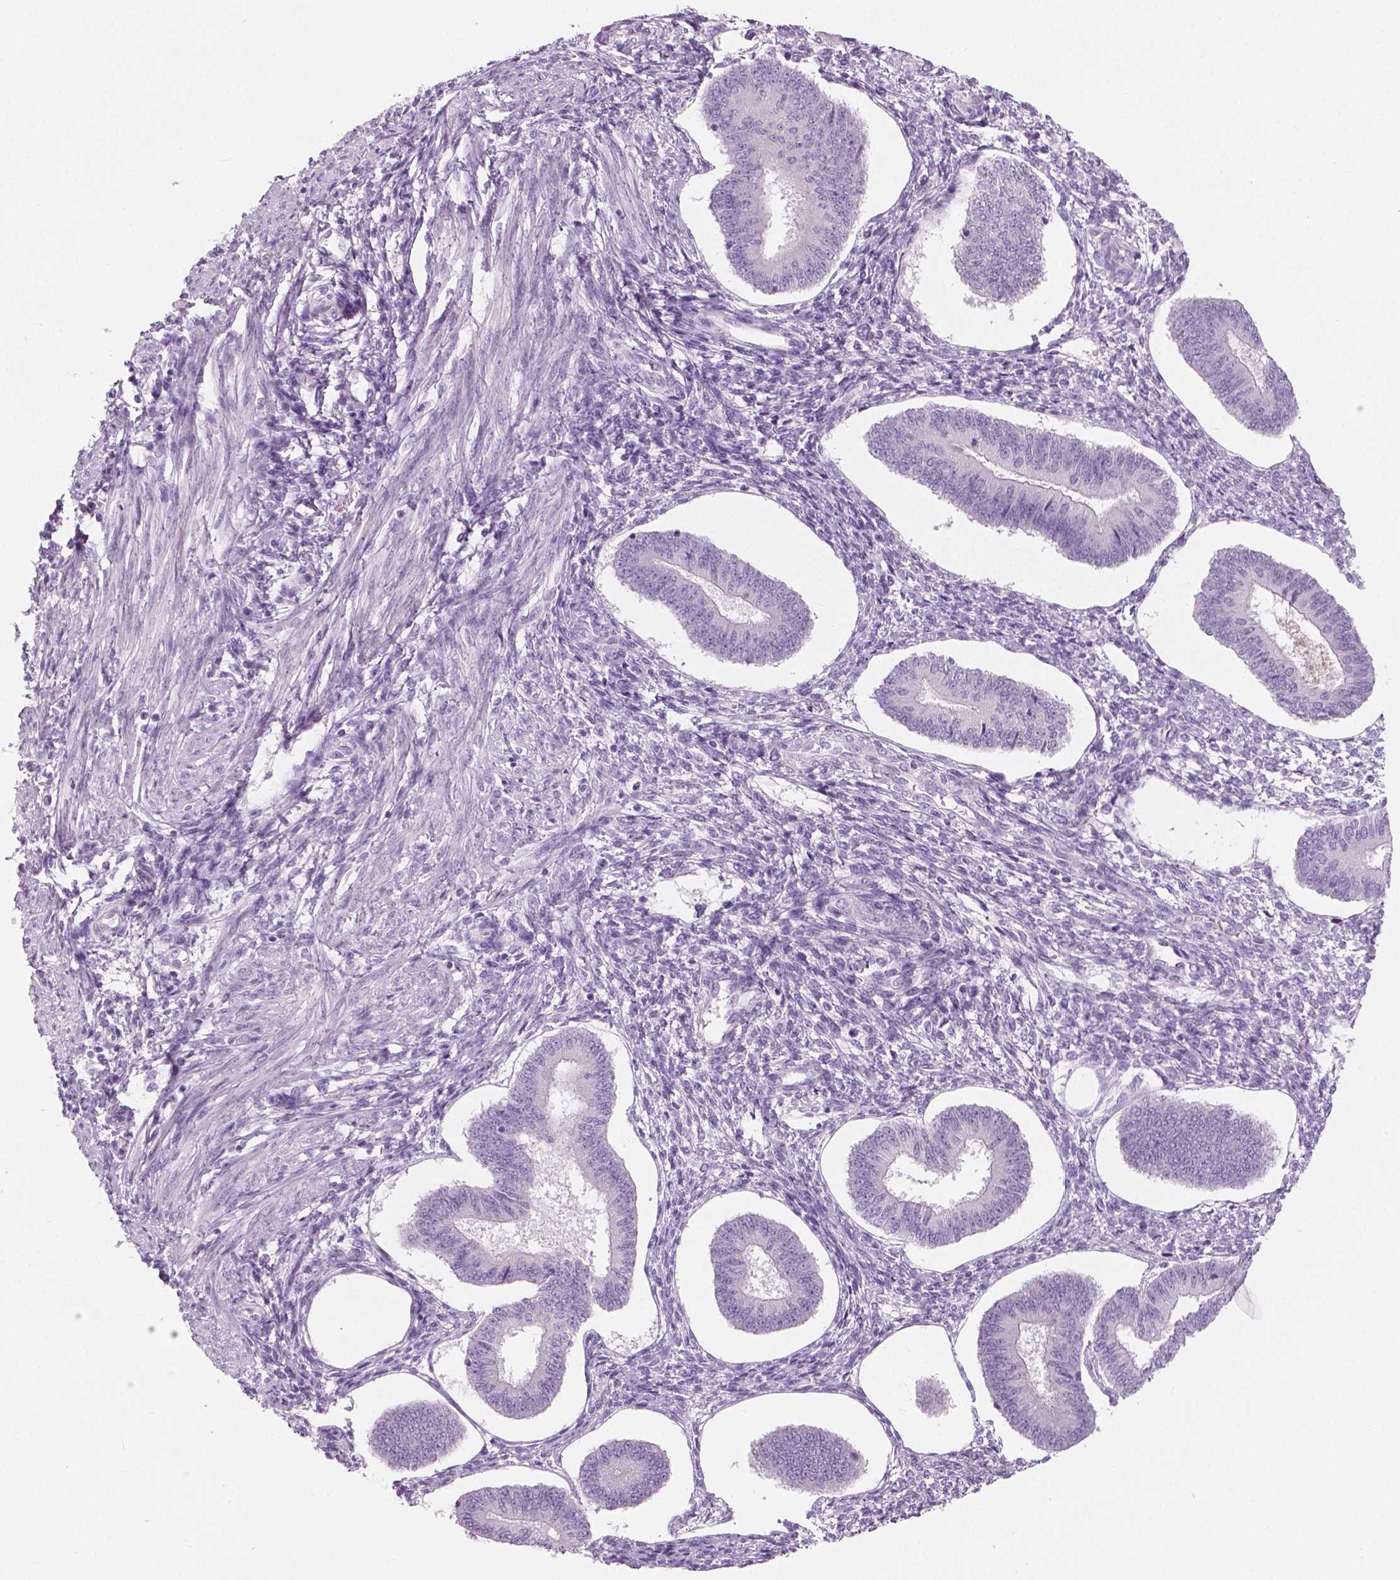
{"staining": {"intensity": "negative", "quantity": "none", "location": "none"}, "tissue": "endometrium", "cell_type": "Cells in endometrial stroma", "image_type": "normal", "snomed": [{"axis": "morphology", "description": "Normal tissue, NOS"}, {"axis": "topography", "description": "Endometrium"}], "caption": "The IHC image has no significant expression in cells in endometrial stroma of endometrium. (DAB (3,3'-diaminobenzidine) IHC, high magnification).", "gene": "A4GNT", "patient": {"sex": "female", "age": 42}}